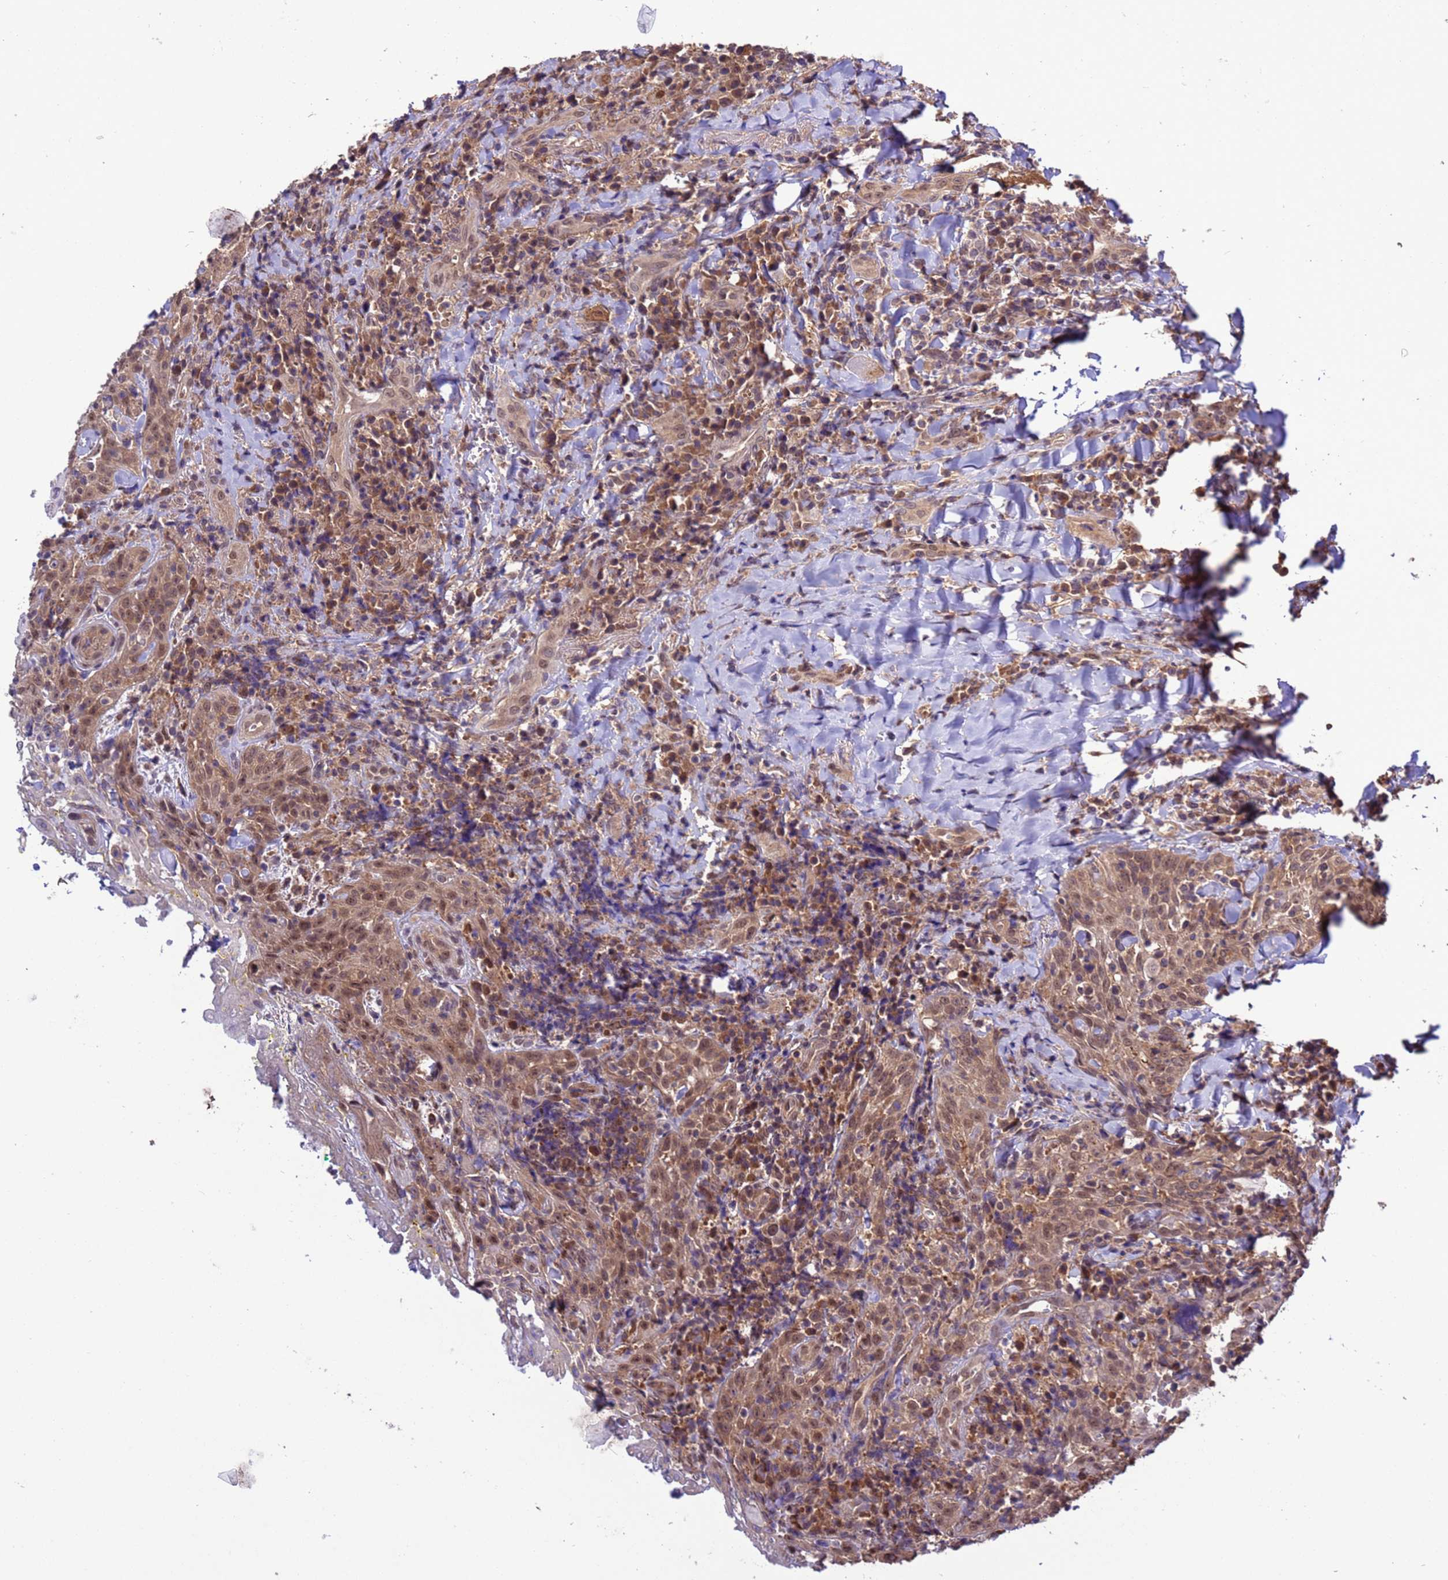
{"staining": {"intensity": "moderate", "quantity": ">75%", "location": "cytoplasmic/membranous,nuclear"}, "tissue": "head and neck cancer", "cell_type": "Tumor cells", "image_type": "cancer", "snomed": [{"axis": "morphology", "description": "Squamous cell carcinoma, NOS"}, {"axis": "topography", "description": "Head-Neck"}], "caption": "Head and neck squamous cell carcinoma stained with DAB IHC reveals medium levels of moderate cytoplasmic/membranous and nuclear expression in about >75% of tumor cells.", "gene": "ZFP69B", "patient": {"sex": "female", "age": 70}}